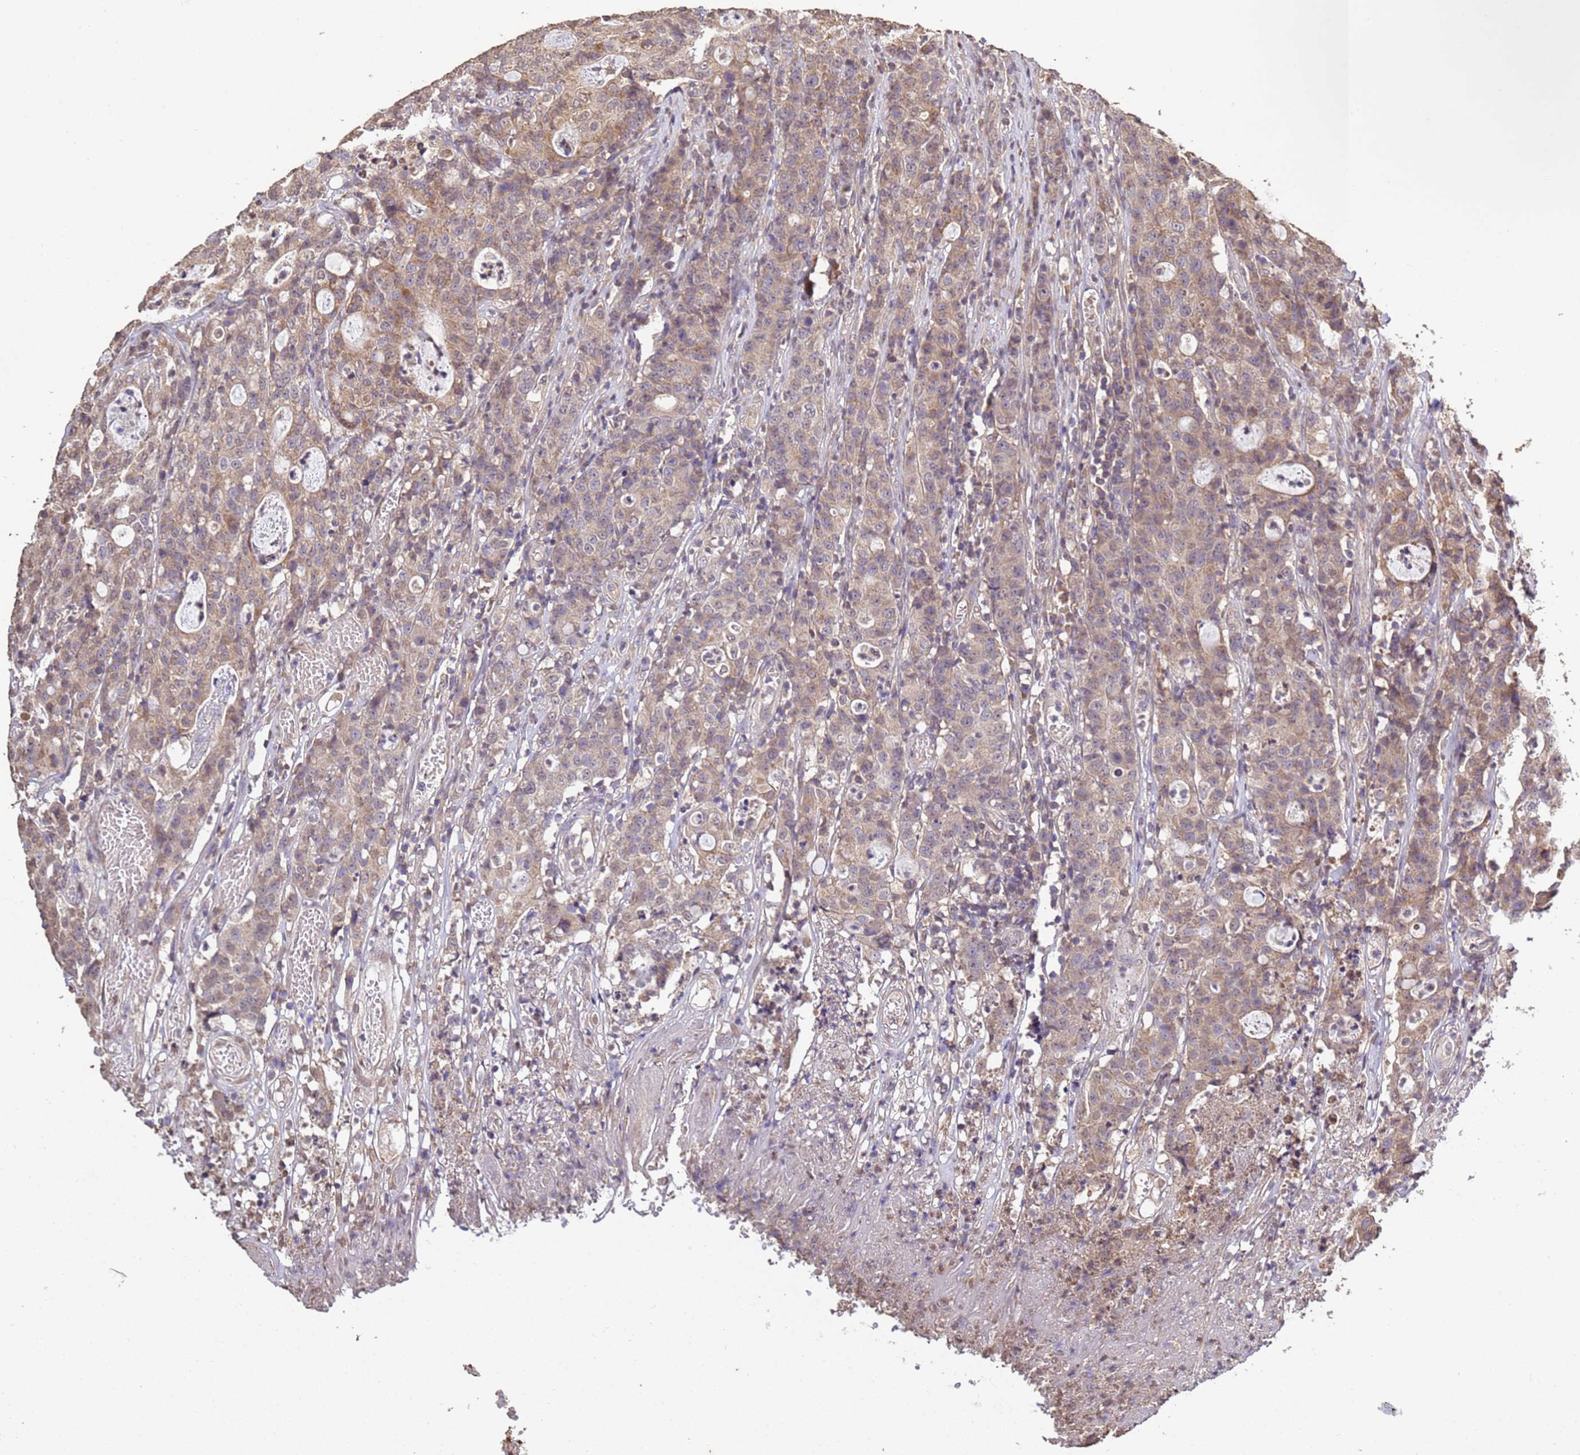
{"staining": {"intensity": "weak", "quantity": ">75%", "location": "cytoplasmic/membranous"}, "tissue": "colorectal cancer", "cell_type": "Tumor cells", "image_type": "cancer", "snomed": [{"axis": "morphology", "description": "Adenocarcinoma, NOS"}, {"axis": "topography", "description": "Colon"}], "caption": "A micrograph of human colorectal adenocarcinoma stained for a protein exhibits weak cytoplasmic/membranous brown staining in tumor cells. The staining was performed using DAB, with brown indicating positive protein expression. Nuclei are stained blue with hematoxylin.", "gene": "P2RX7", "patient": {"sex": "male", "age": 83}}